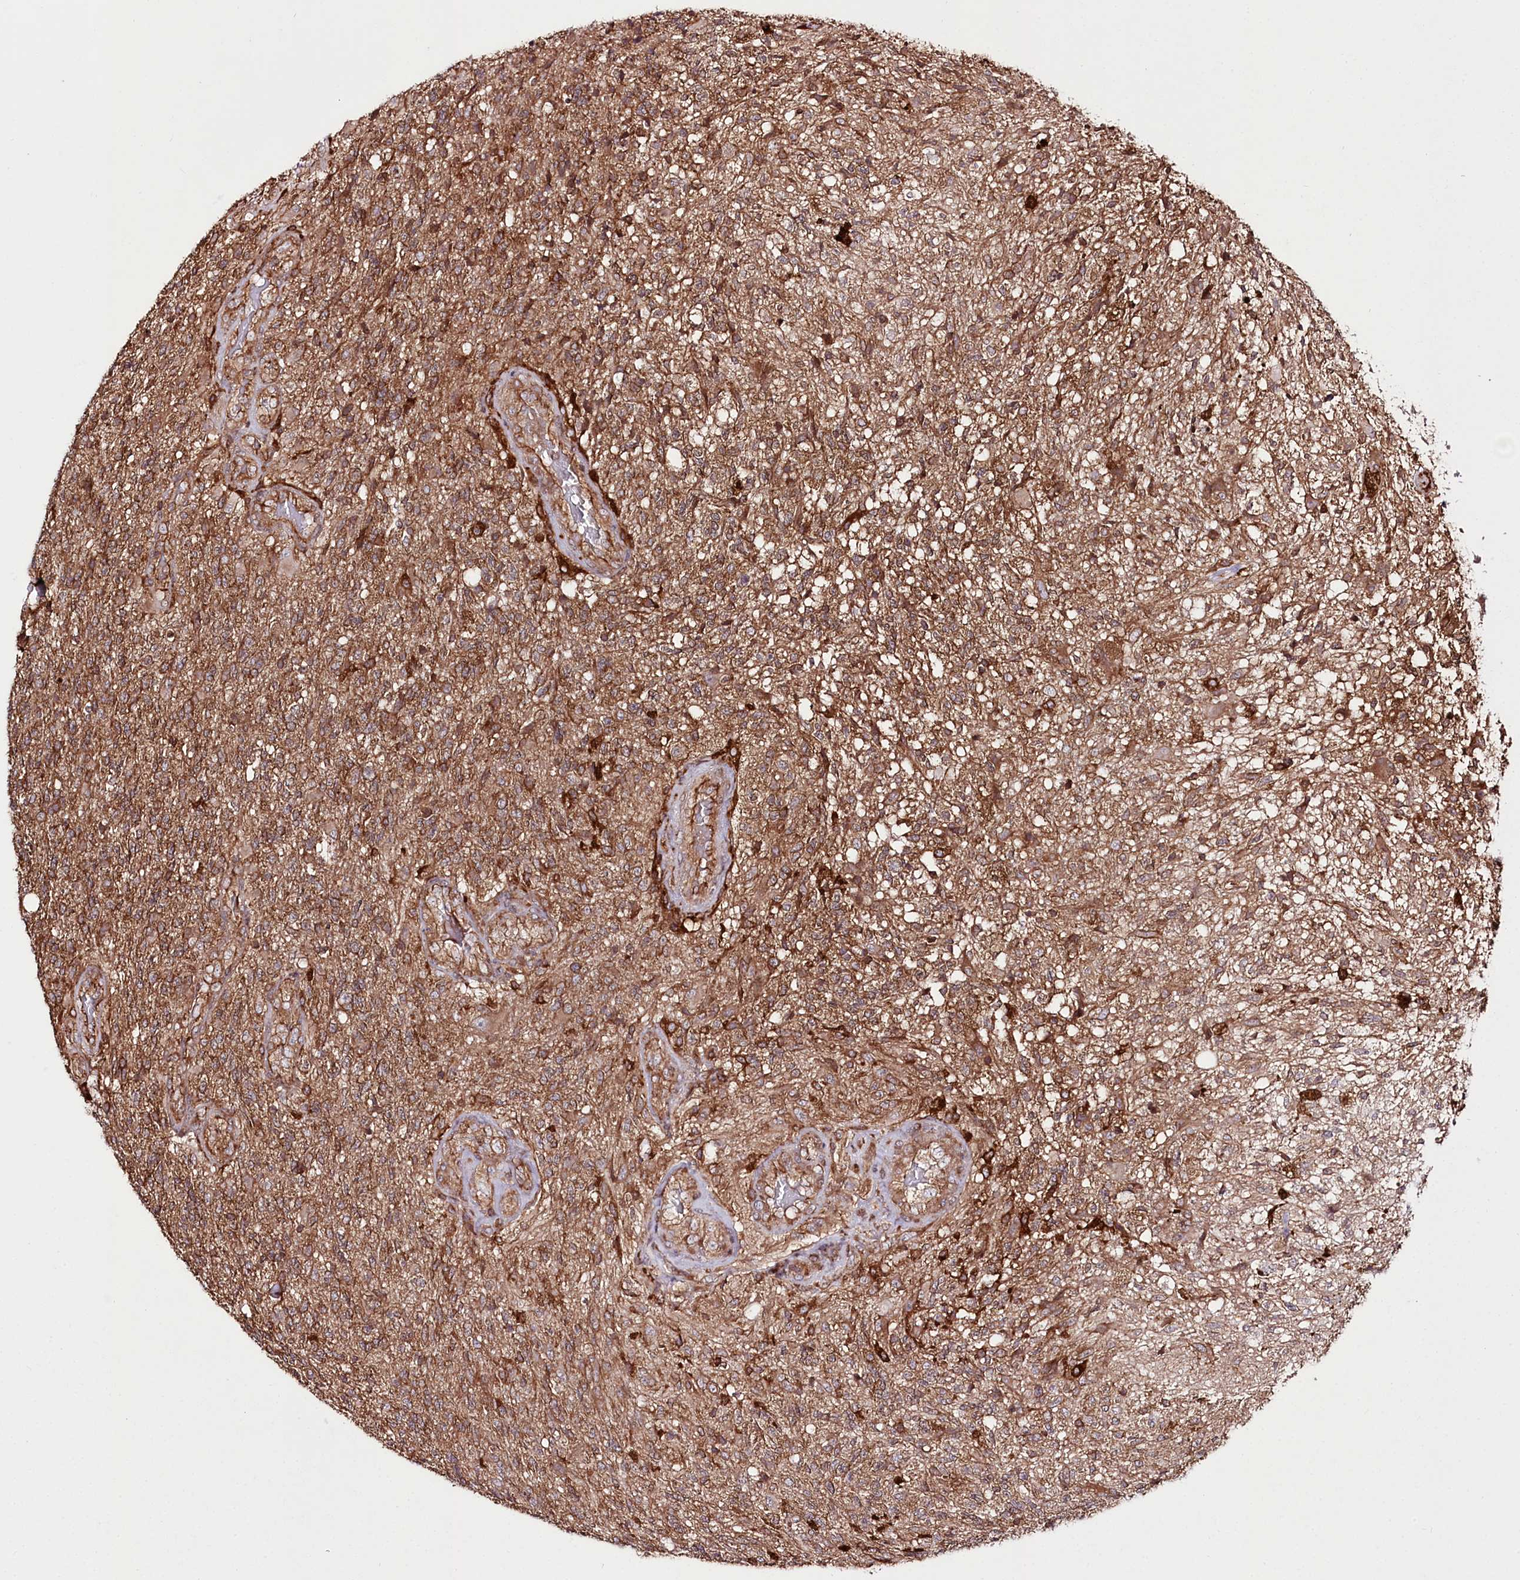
{"staining": {"intensity": "strong", "quantity": "25%-75%", "location": "cytoplasmic/membranous"}, "tissue": "glioma", "cell_type": "Tumor cells", "image_type": "cancer", "snomed": [{"axis": "morphology", "description": "Glioma, malignant, High grade"}, {"axis": "topography", "description": "Brain"}], "caption": "Human malignant high-grade glioma stained for a protein (brown) demonstrates strong cytoplasmic/membranous positive positivity in about 25%-75% of tumor cells.", "gene": "DHX29", "patient": {"sex": "male", "age": 56}}